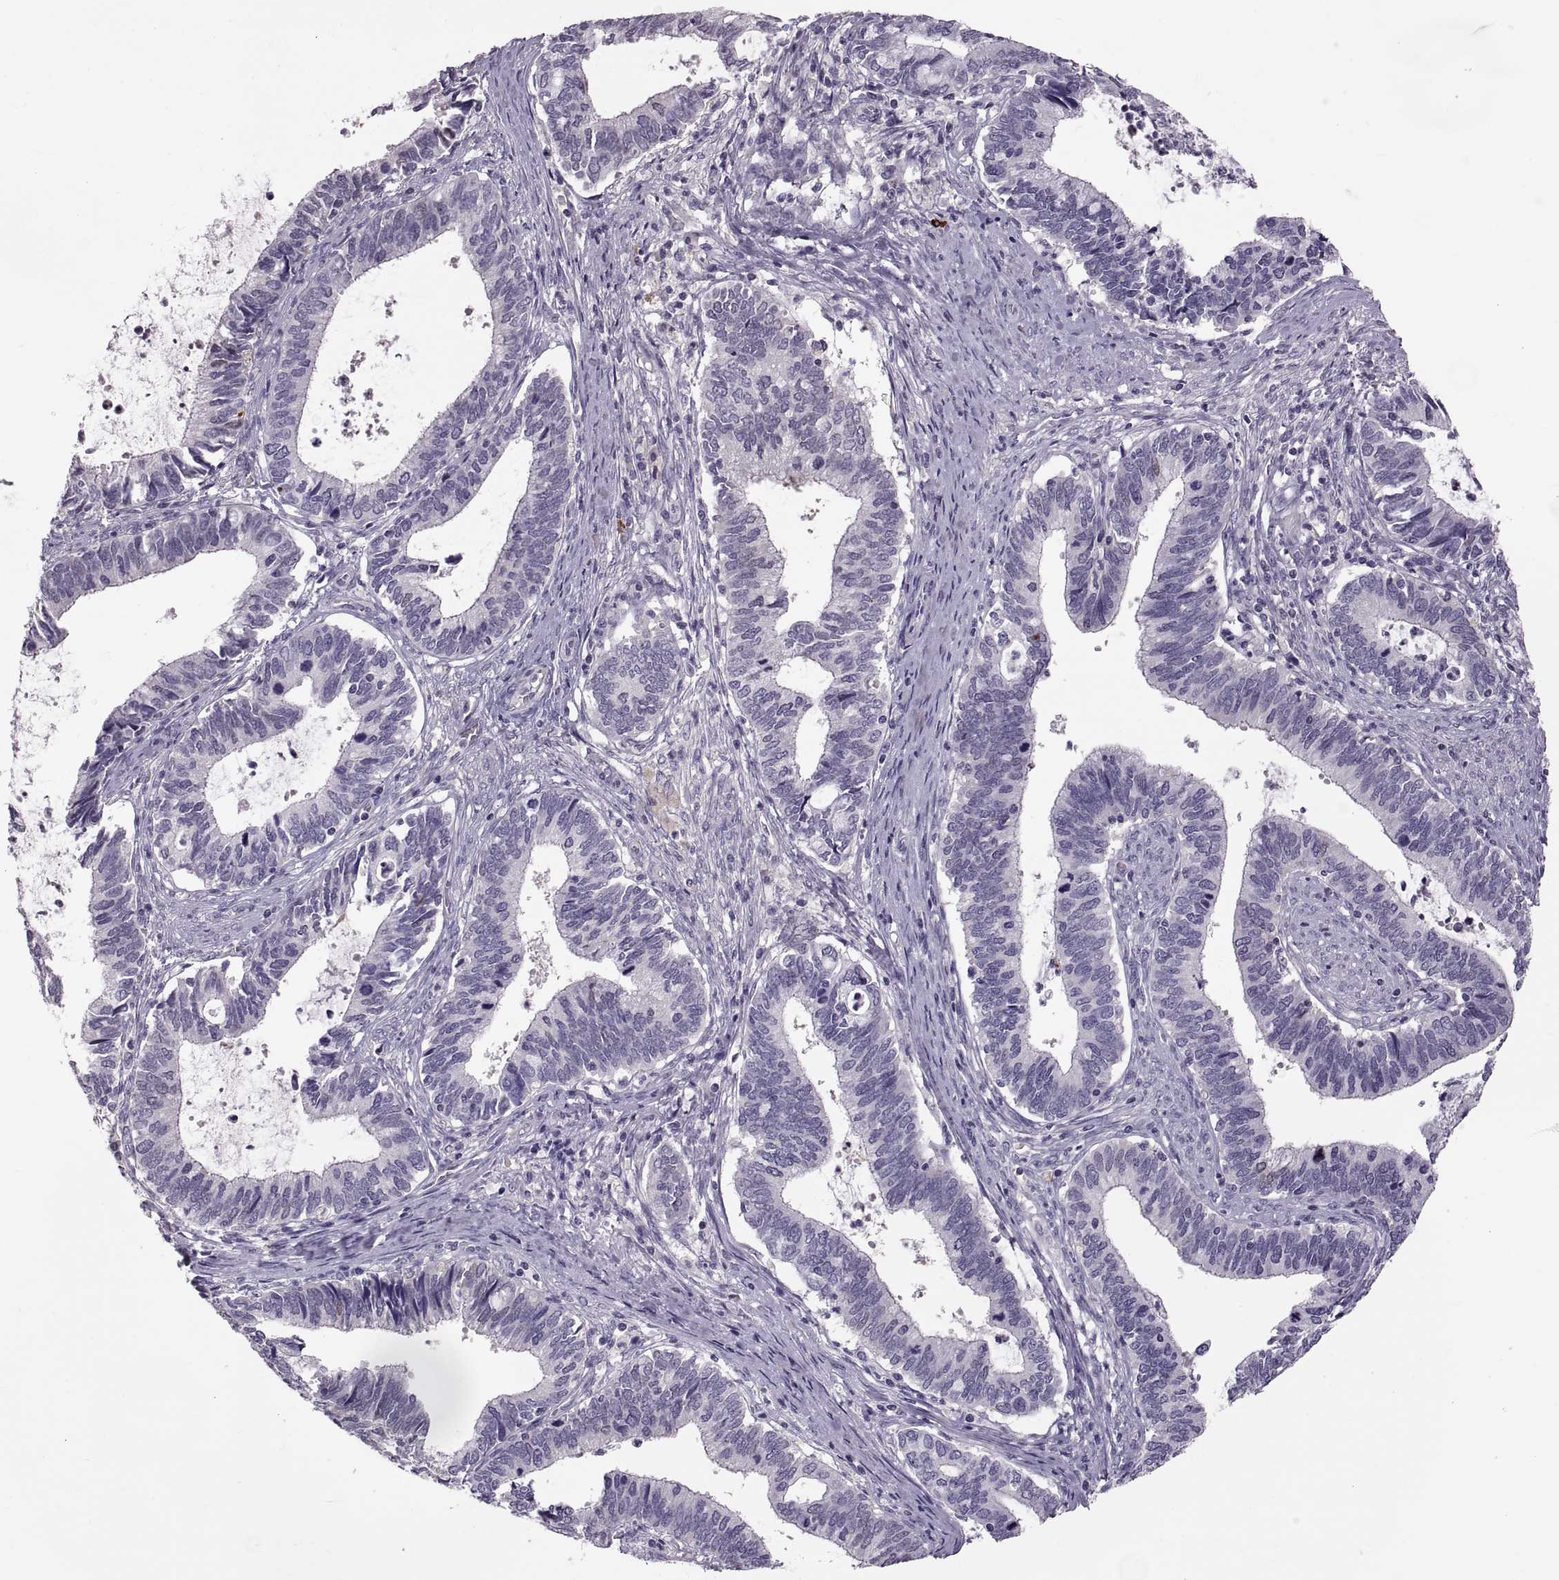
{"staining": {"intensity": "negative", "quantity": "none", "location": "none"}, "tissue": "cervical cancer", "cell_type": "Tumor cells", "image_type": "cancer", "snomed": [{"axis": "morphology", "description": "Adenocarcinoma, NOS"}, {"axis": "topography", "description": "Cervix"}], "caption": "Cervical cancer stained for a protein using immunohistochemistry reveals no positivity tumor cells.", "gene": "WFDC8", "patient": {"sex": "female", "age": 42}}